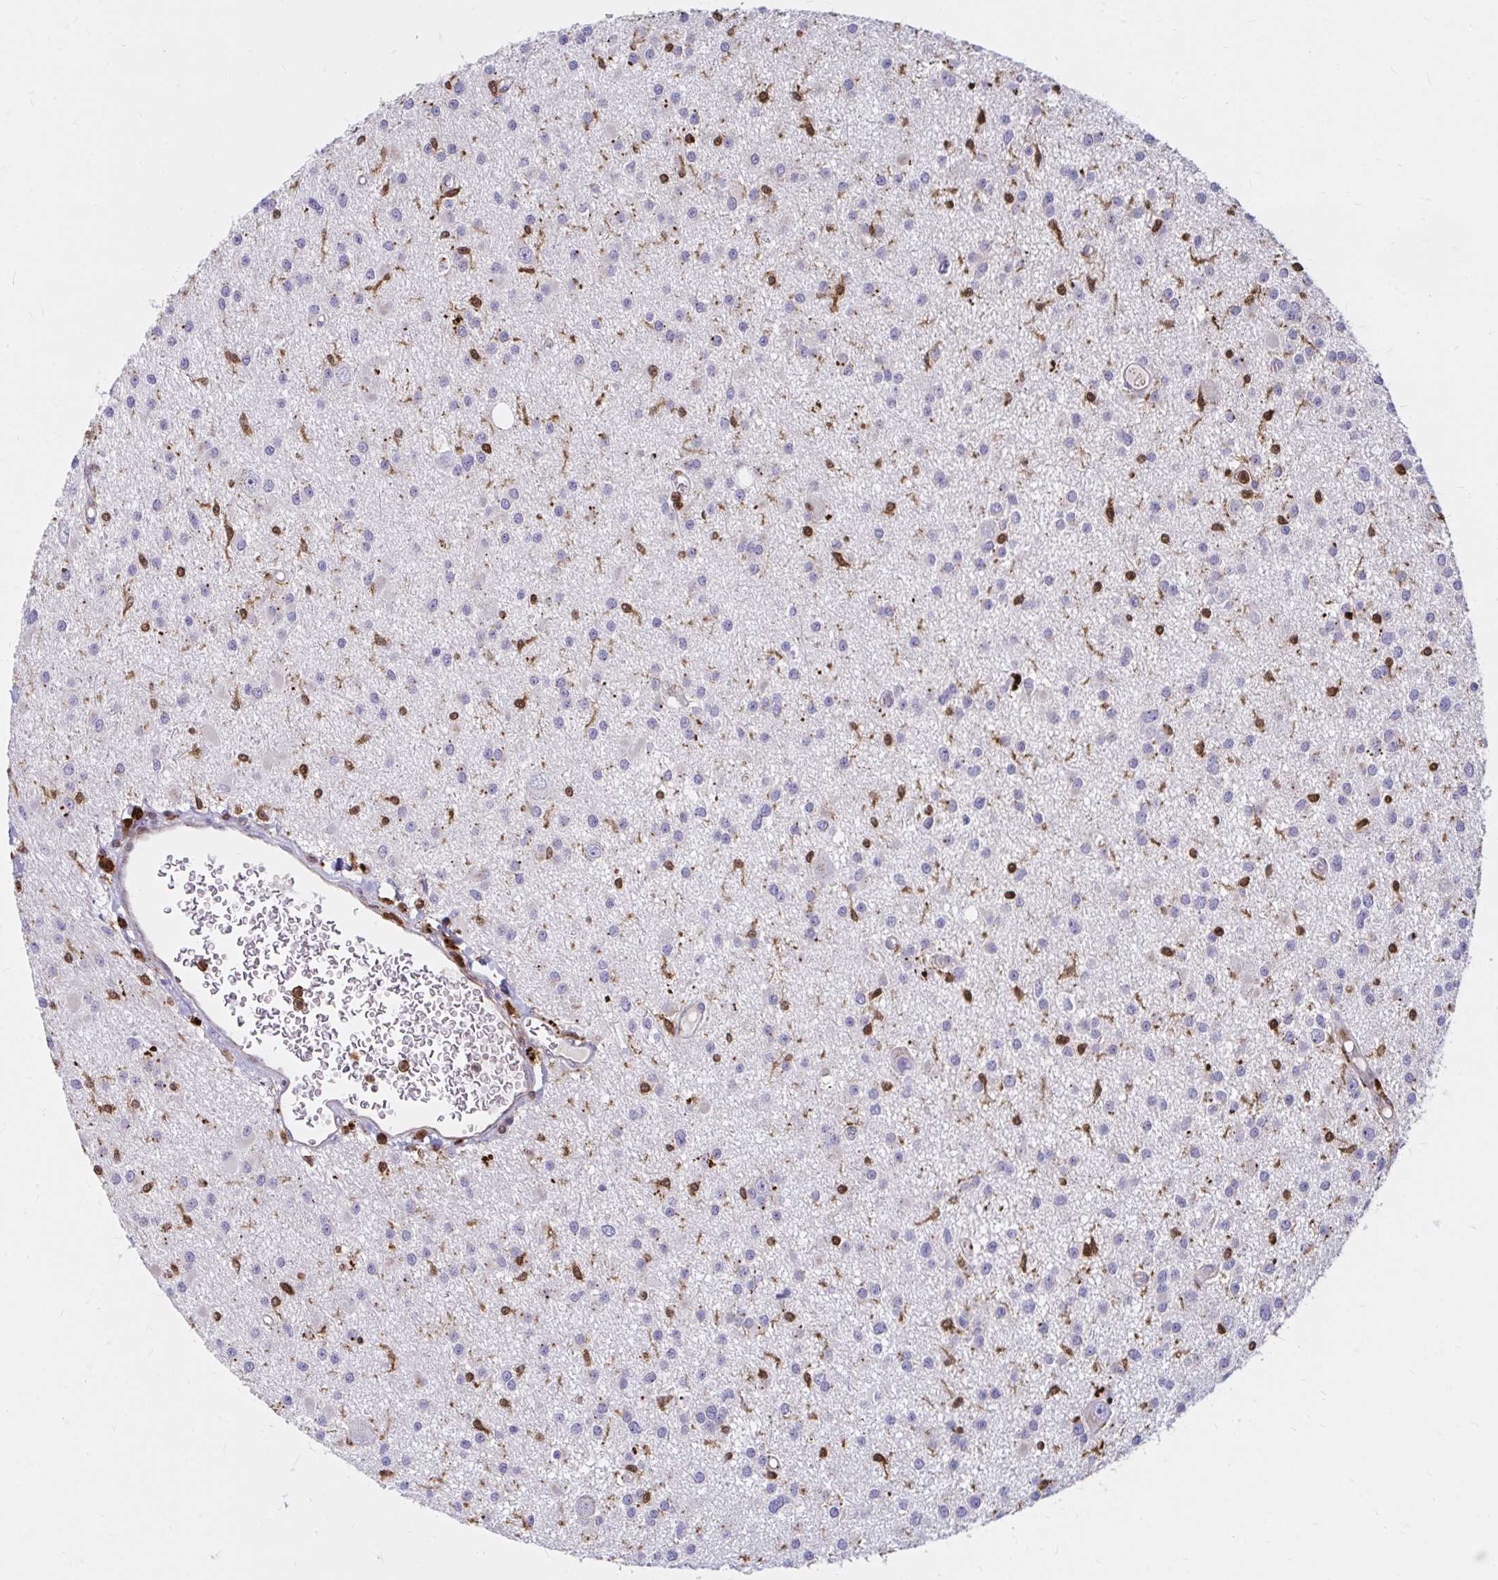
{"staining": {"intensity": "negative", "quantity": "none", "location": "none"}, "tissue": "glioma", "cell_type": "Tumor cells", "image_type": "cancer", "snomed": [{"axis": "morphology", "description": "Glioma, malignant, High grade"}, {"axis": "topography", "description": "Brain"}], "caption": "DAB immunohistochemical staining of human malignant glioma (high-grade) exhibits no significant staining in tumor cells.", "gene": "PYCARD", "patient": {"sex": "male", "age": 54}}